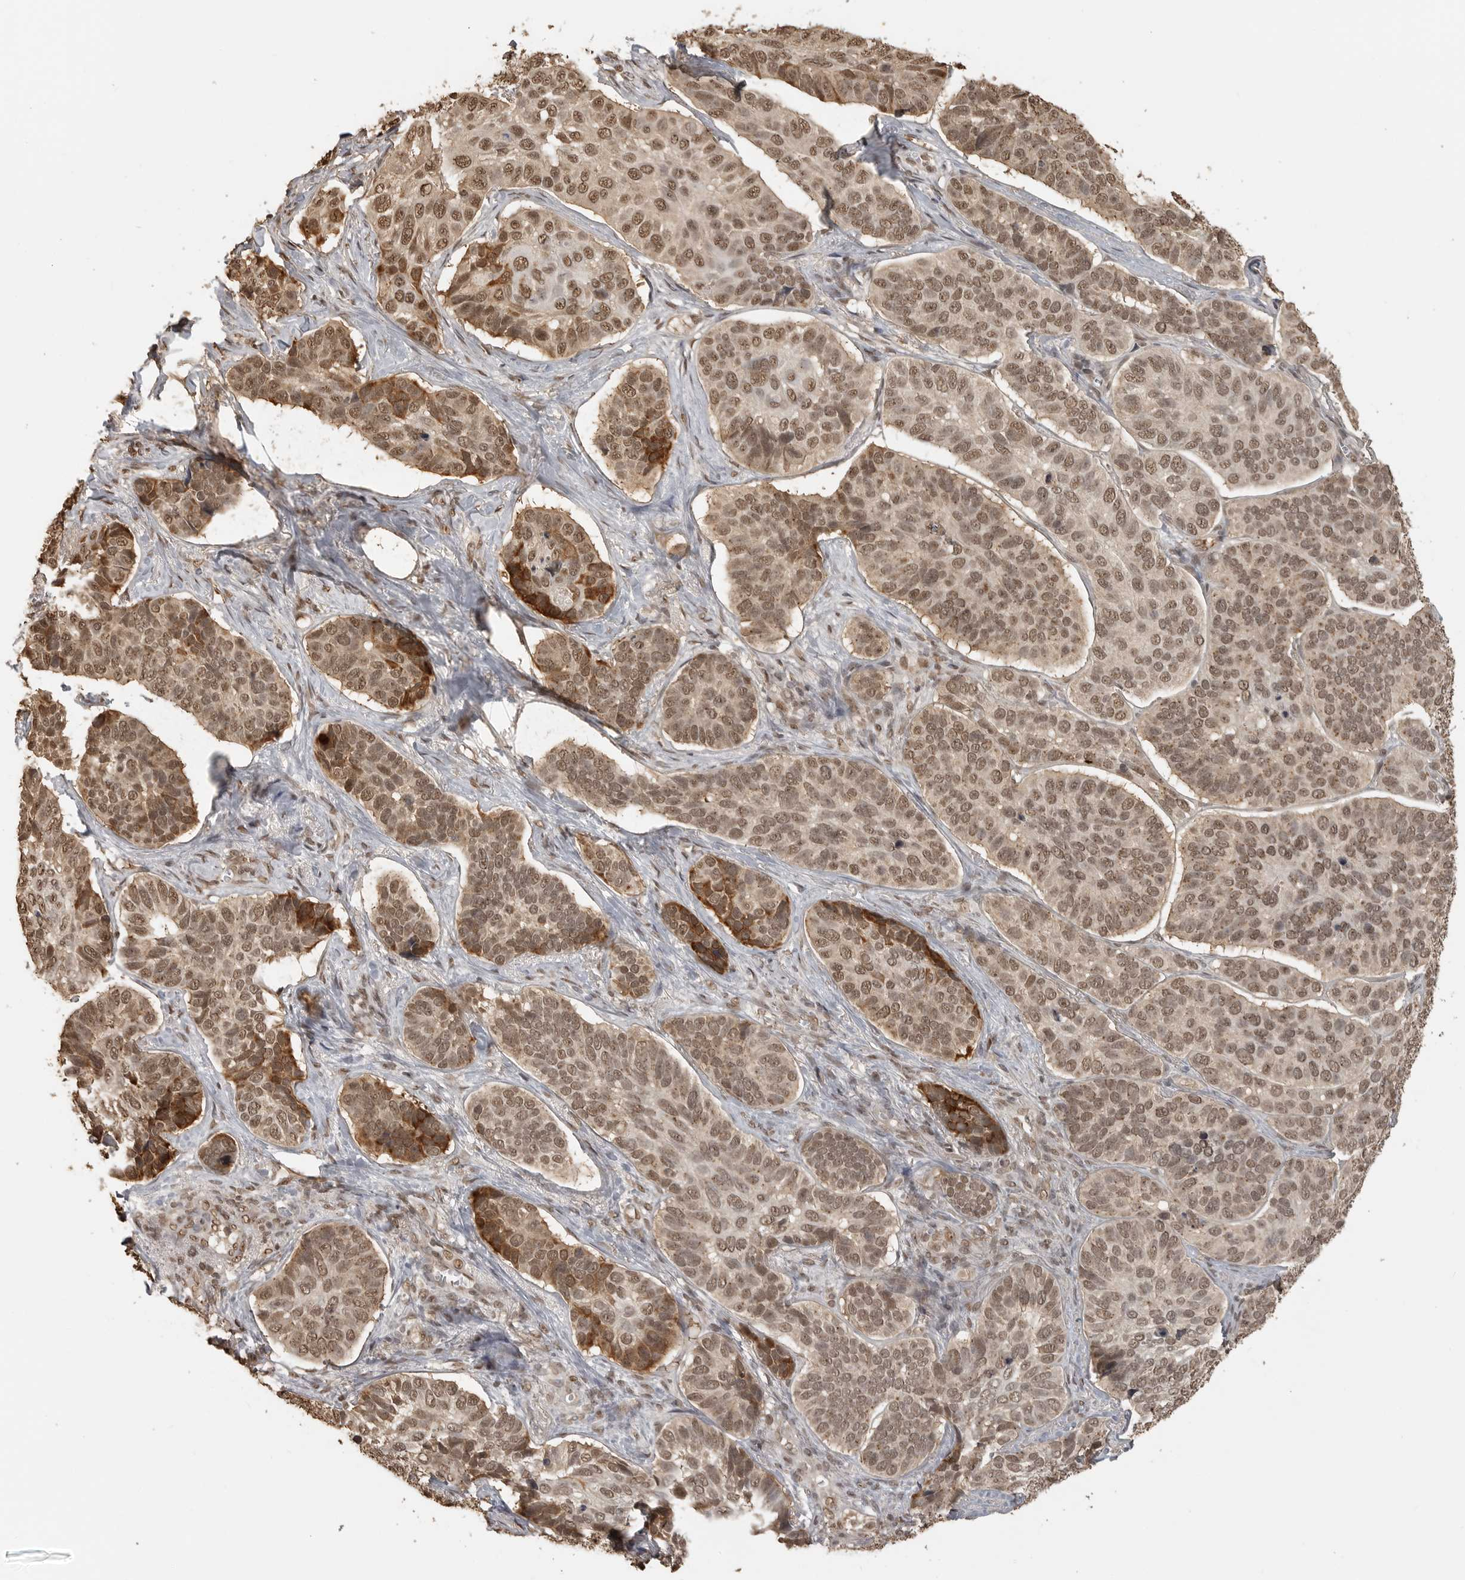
{"staining": {"intensity": "moderate", "quantity": ">75%", "location": "nuclear"}, "tissue": "skin cancer", "cell_type": "Tumor cells", "image_type": "cancer", "snomed": [{"axis": "morphology", "description": "Basal cell carcinoma"}, {"axis": "topography", "description": "Skin"}], "caption": "Brown immunohistochemical staining in human basal cell carcinoma (skin) displays moderate nuclear positivity in approximately >75% of tumor cells. Using DAB (brown) and hematoxylin (blue) stains, captured at high magnification using brightfield microscopy.", "gene": "CLOCK", "patient": {"sex": "male", "age": 62}}